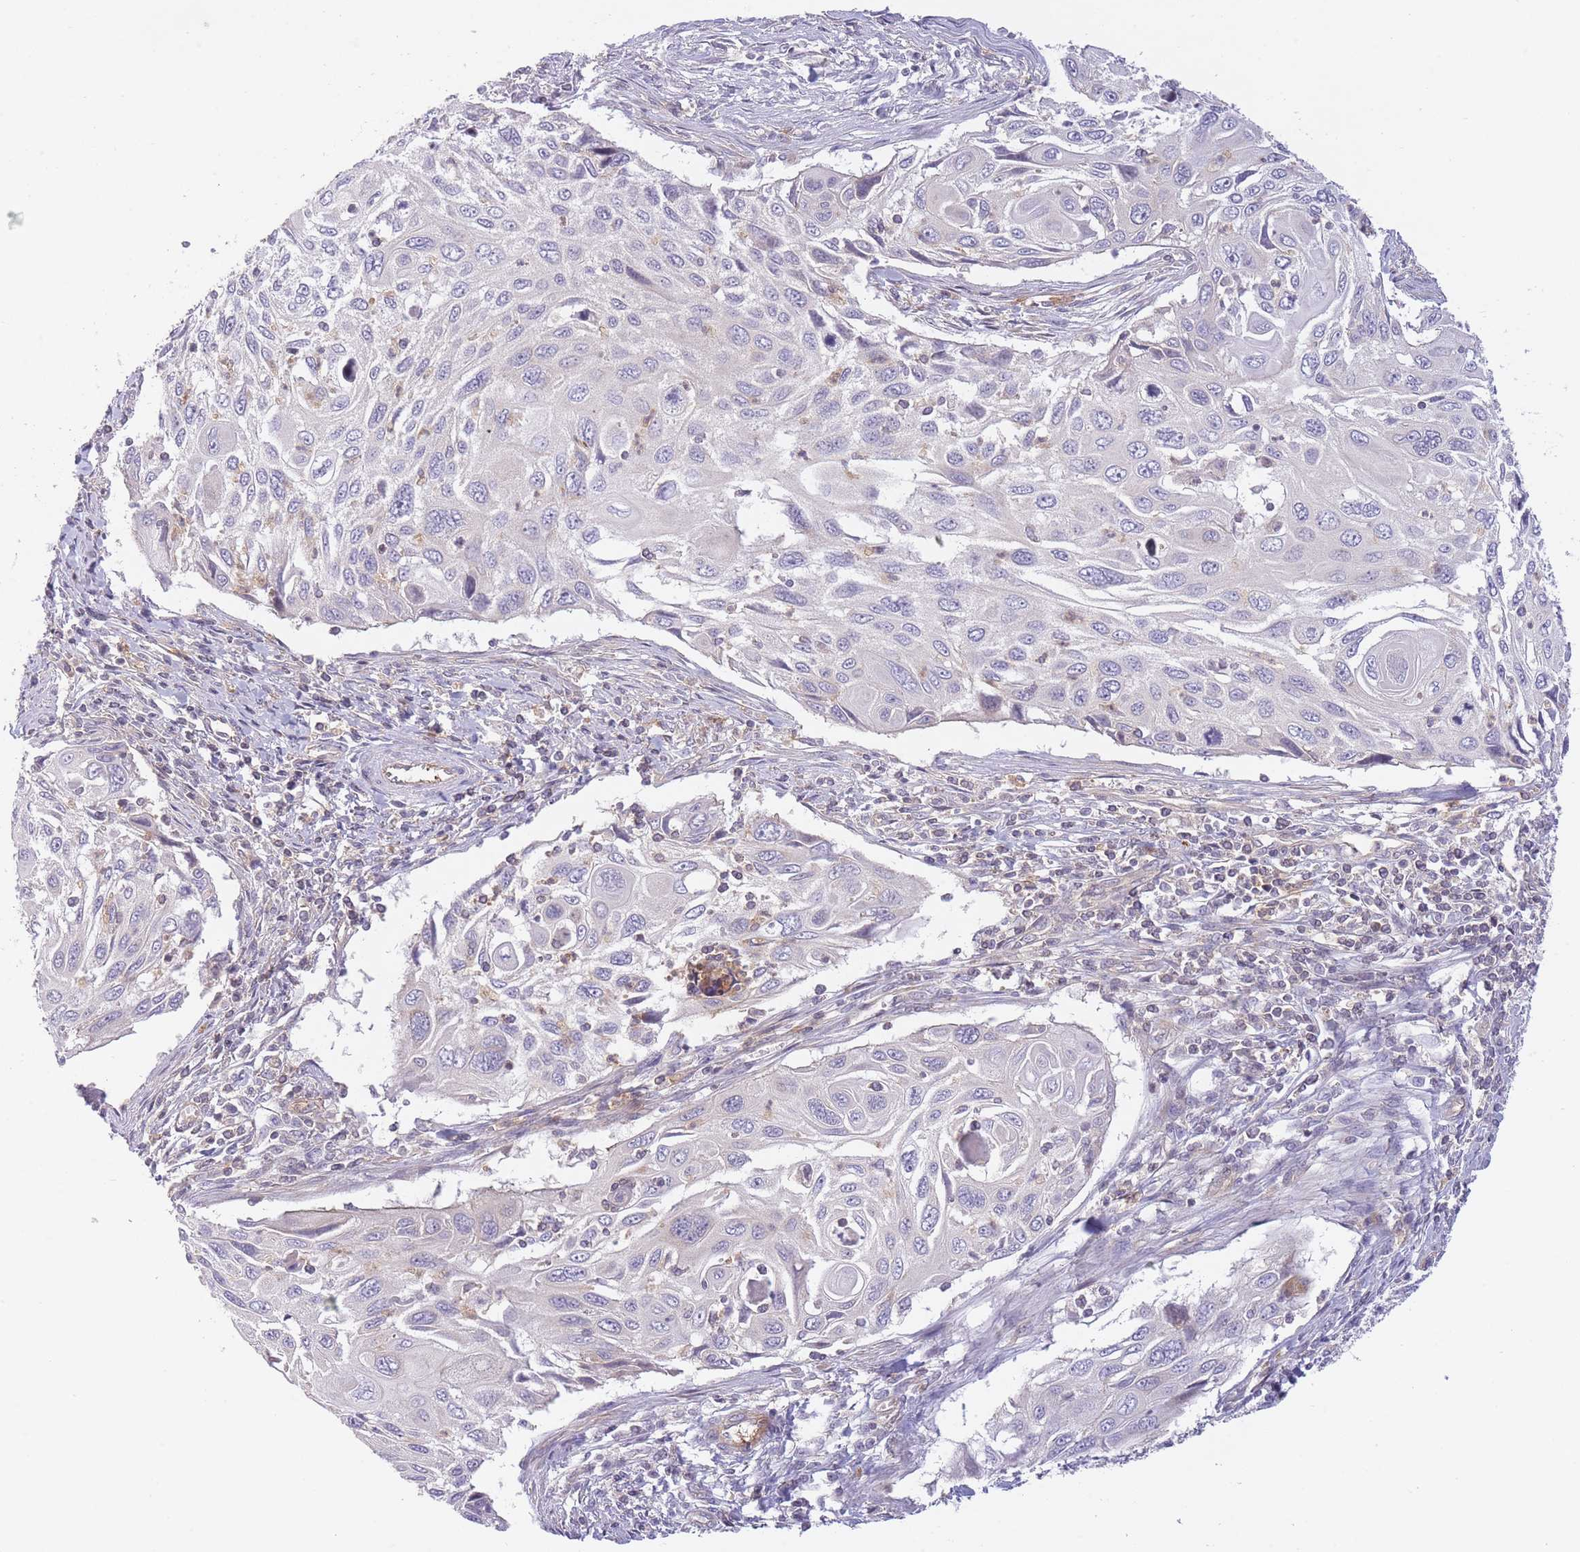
{"staining": {"intensity": "negative", "quantity": "none", "location": "none"}, "tissue": "cervical cancer", "cell_type": "Tumor cells", "image_type": "cancer", "snomed": [{"axis": "morphology", "description": "Squamous cell carcinoma, NOS"}, {"axis": "topography", "description": "Cervix"}], "caption": "Cervical squamous cell carcinoma stained for a protein using IHC exhibits no positivity tumor cells.", "gene": "SLC35F5", "patient": {"sex": "female", "age": 70}}